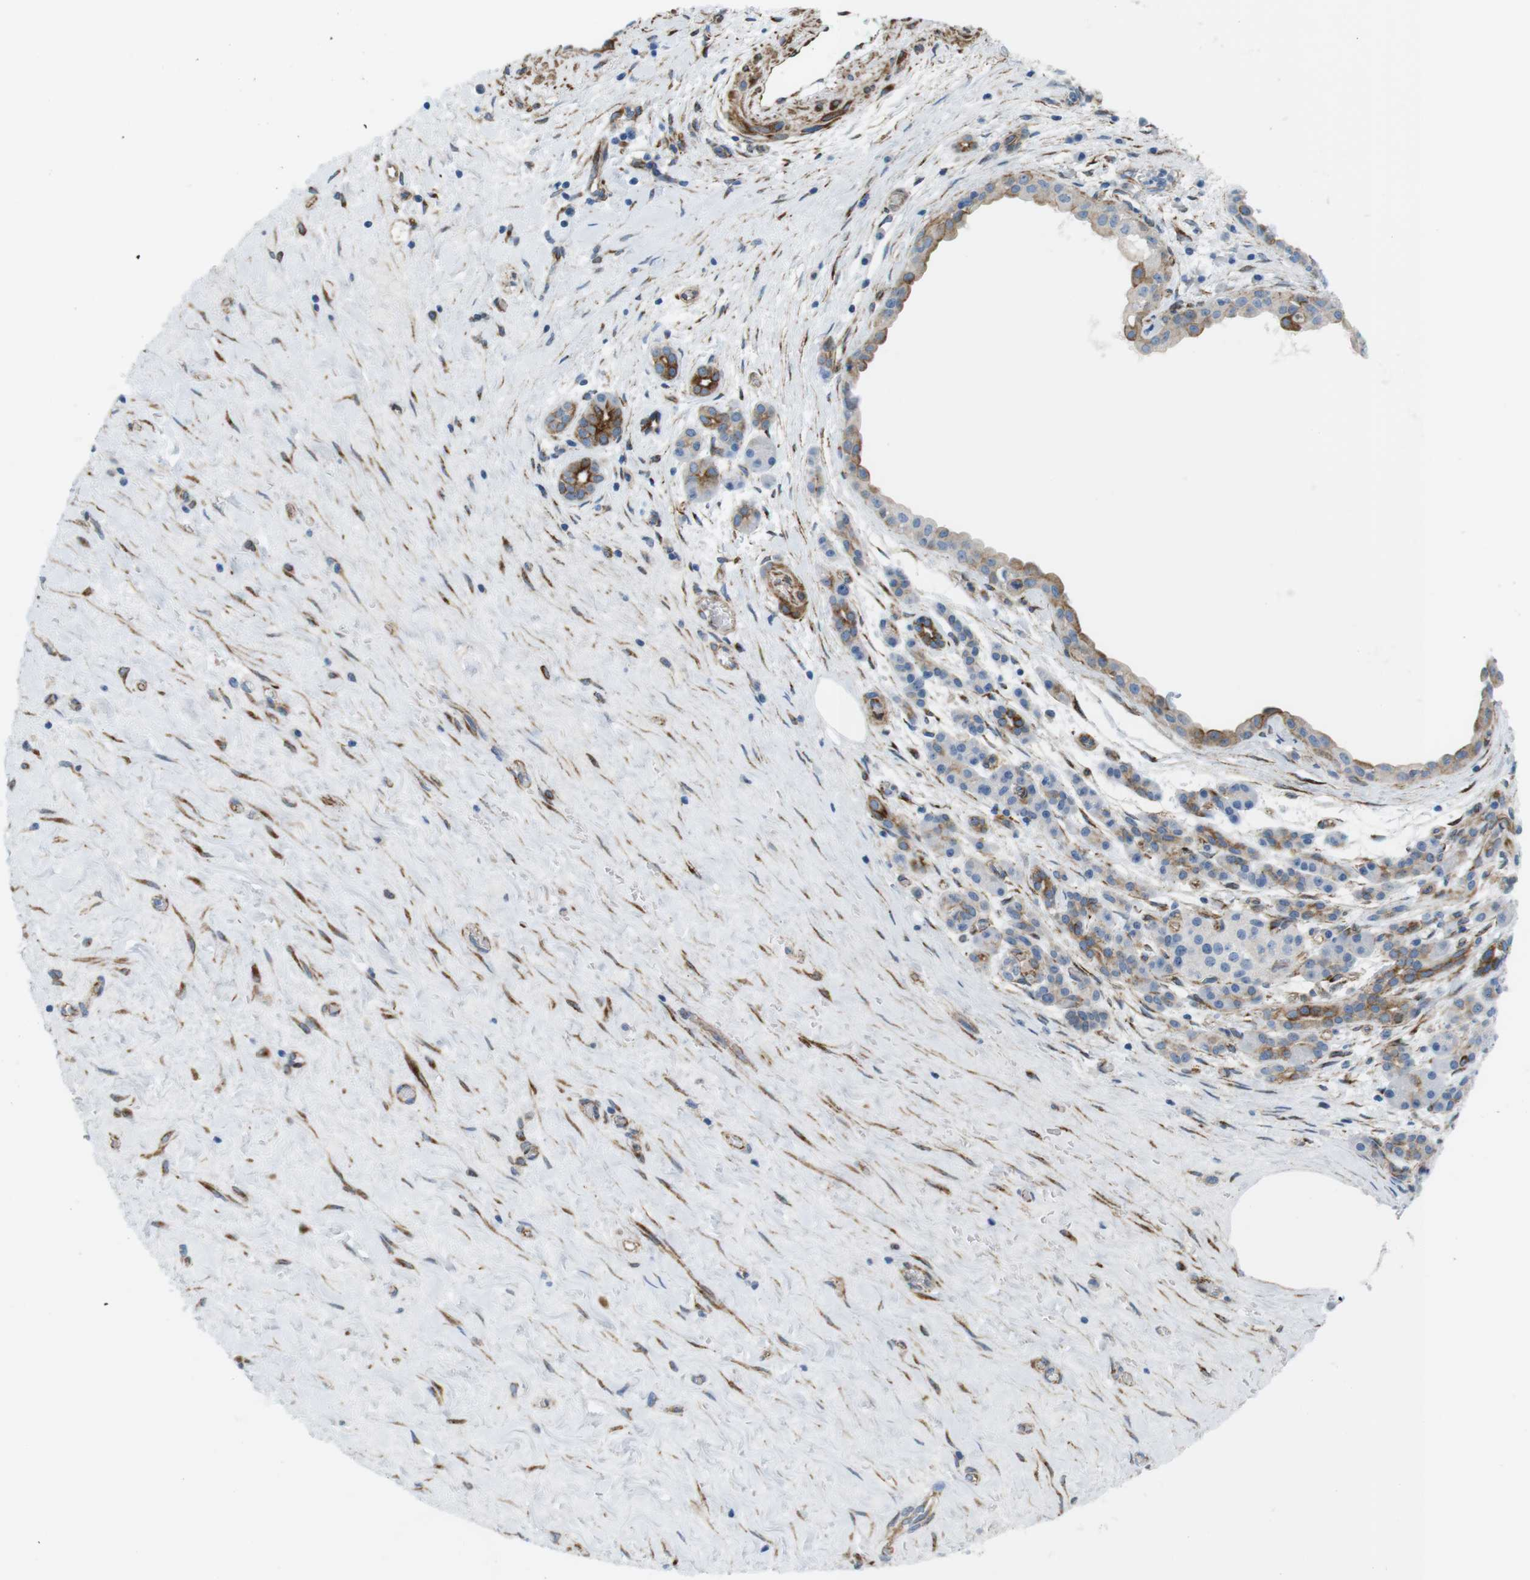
{"staining": {"intensity": "moderate", "quantity": "<25%", "location": "cytoplasmic/membranous"}, "tissue": "pancreatic cancer", "cell_type": "Tumor cells", "image_type": "cancer", "snomed": [{"axis": "morphology", "description": "Adenocarcinoma, NOS"}, {"axis": "topography", "description": "Pancreas"}], "caption": "Protein expression analysis of human pancreatic cancer (adenocarcinoma) reveals moderate cytoplasmic/membranous expression in about <25% of tumor cells.", "gene": "MYH9", "patient": {"sex": "female", "age": 70}}